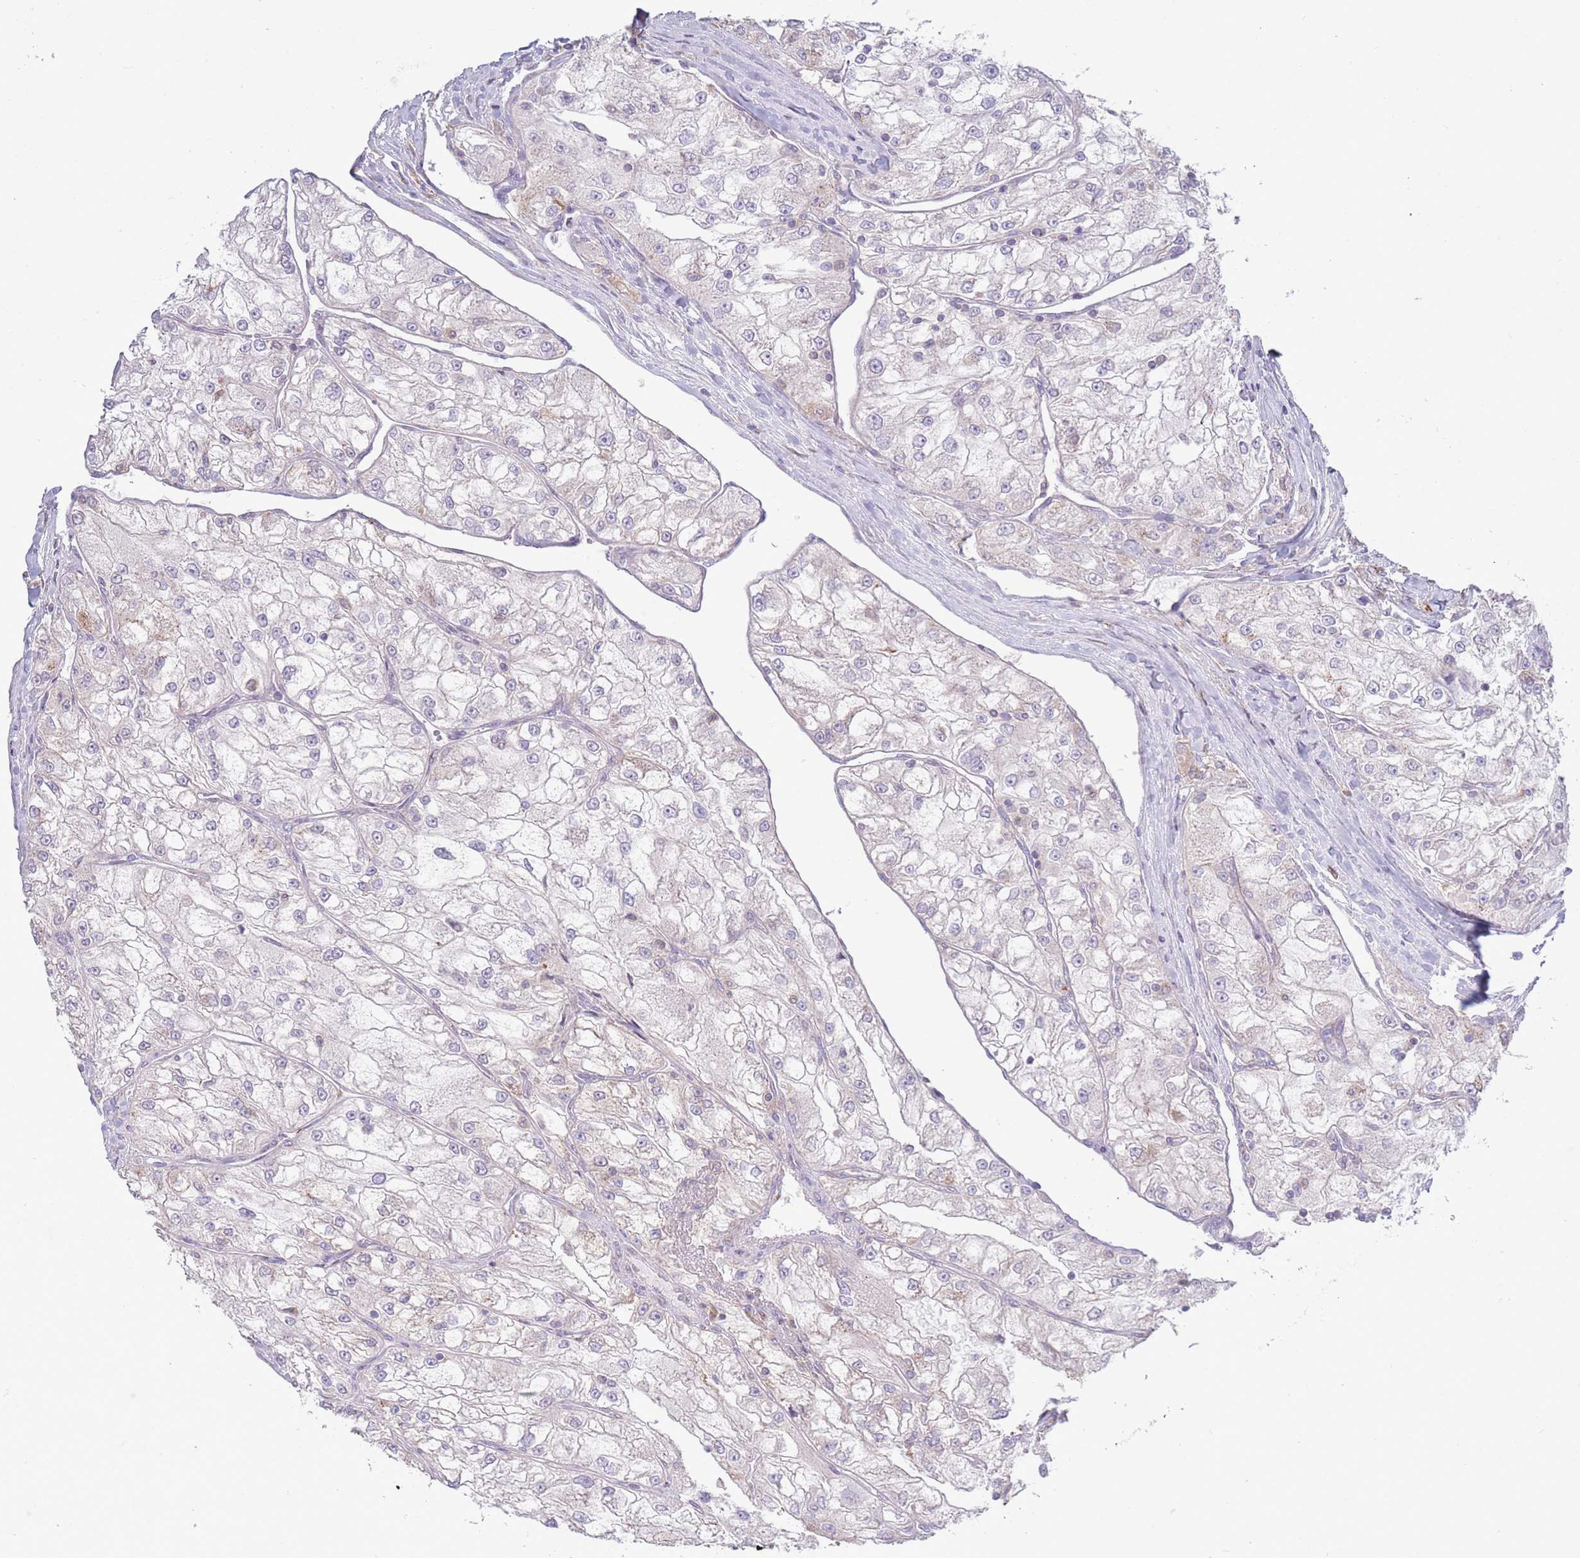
{"staining": {"intensity": "negative", "quantity": "none", "location": "none"}, "tissue": "renal cancer", "cell_type": "Tumor cells", "image_type": "cancer", "snomed": [{"axis": "morphology", "description": "Adenocarcinoma, NOS"}, {"axis": "topography", "description": "Kidney"}], "caption": "Tumor cells show no significant protein positivity in adenocarcinoma (renal).", "gene": "ACSBG1", "patient": {"sex": "female", "age": 72}}